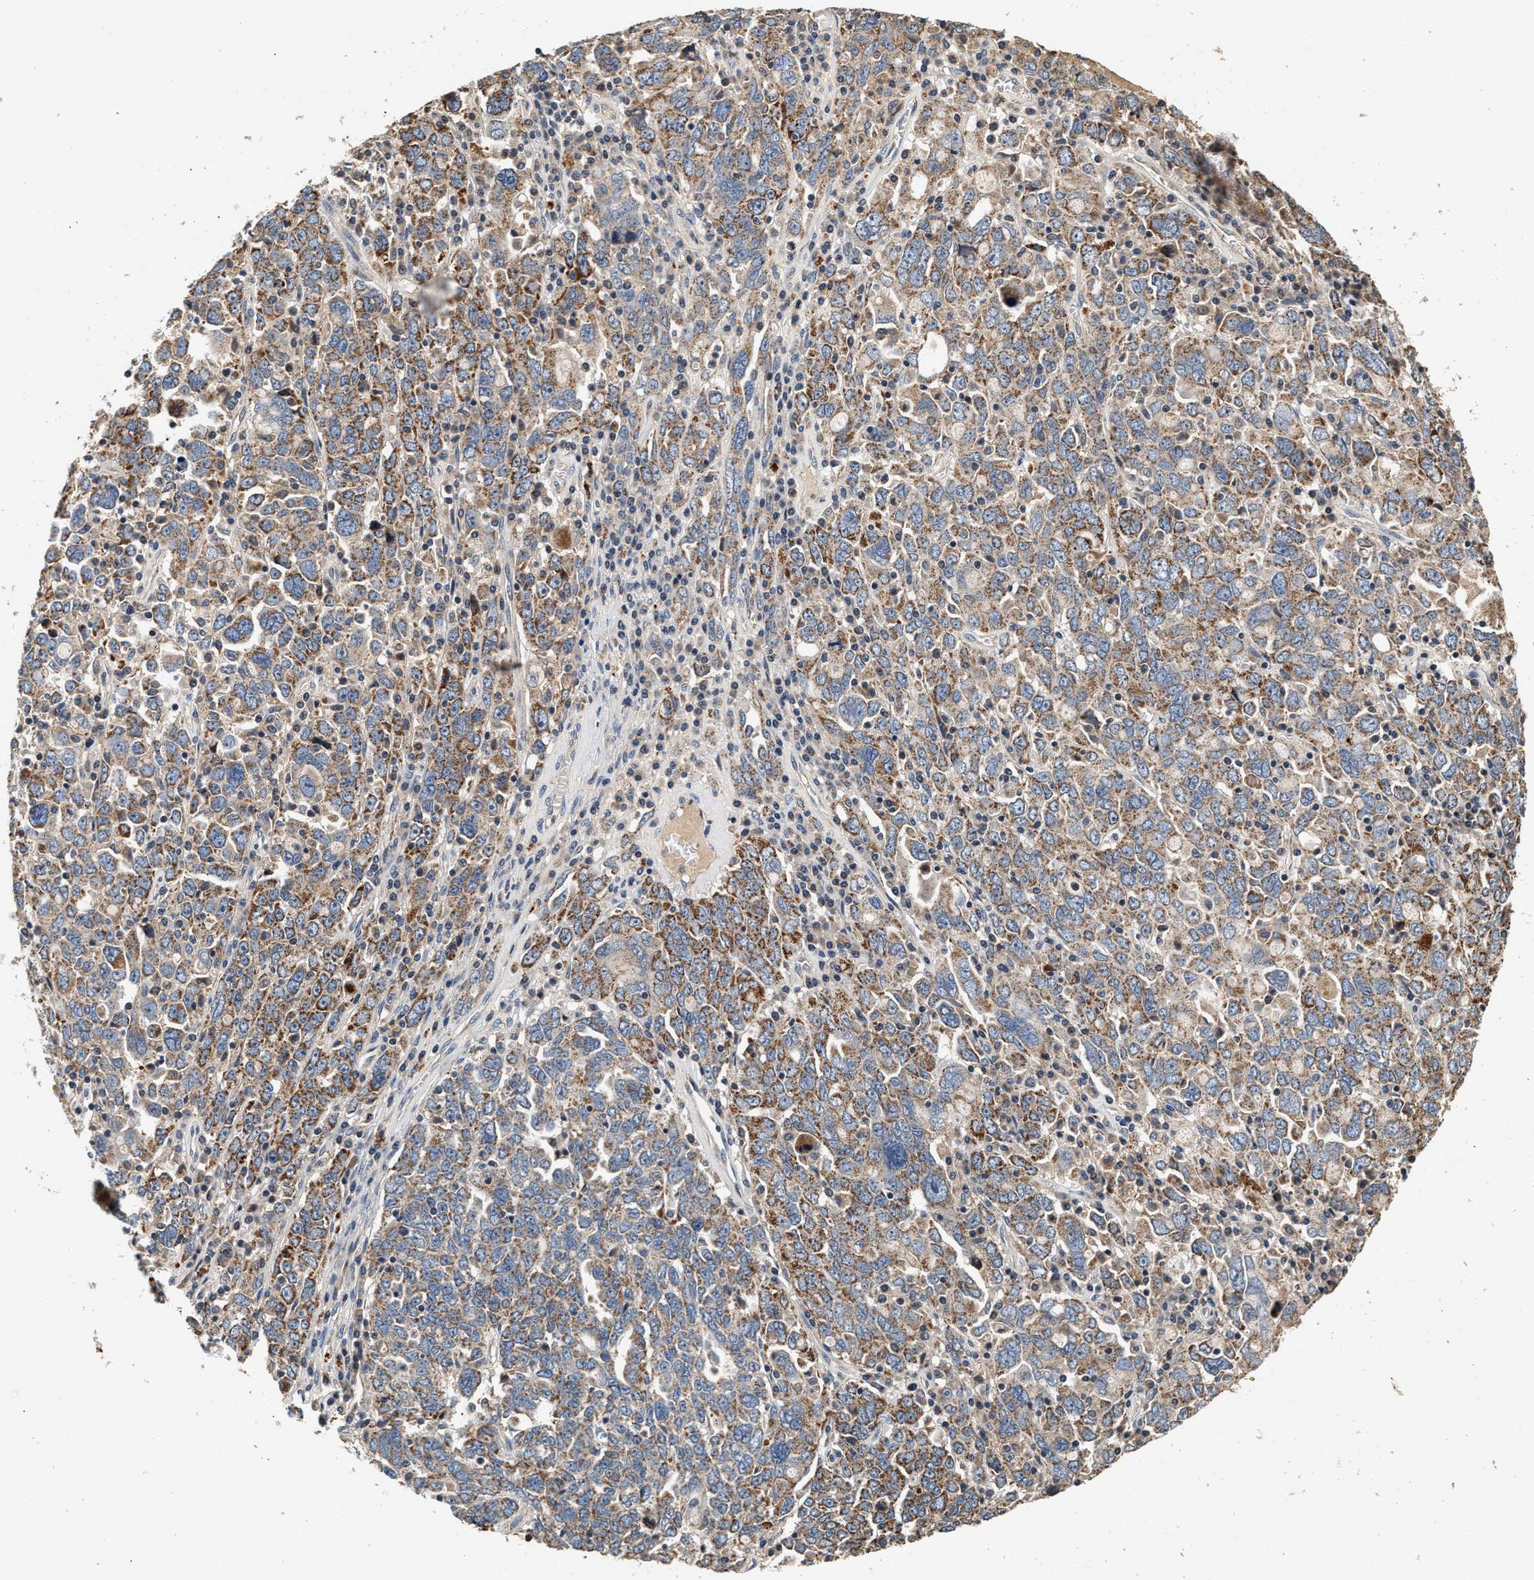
{"staining": {"intensity": "moderate", "quantity": "25%-75%", "location": "cytoplasmic/membranous"}, "tissue": "ovarian cancer", "cell_type": "Tumor cells", "image_type": "cancer", "snomed": [{"axis": "morphology", "description": "Carcinoma, endometroid"}, {"axis": "topography", "description": "Ovary"}], "caption": "High-power microscopy captured an immunohistochemistry (IHC) micrograph of ovarian endometroid carcinoma, revealing moderate cytoplasmic/membranous staining in about 25%-75% of tumor cells.", "gene": "PTGR3", "patient": {"sex": "female", "age": 62}}